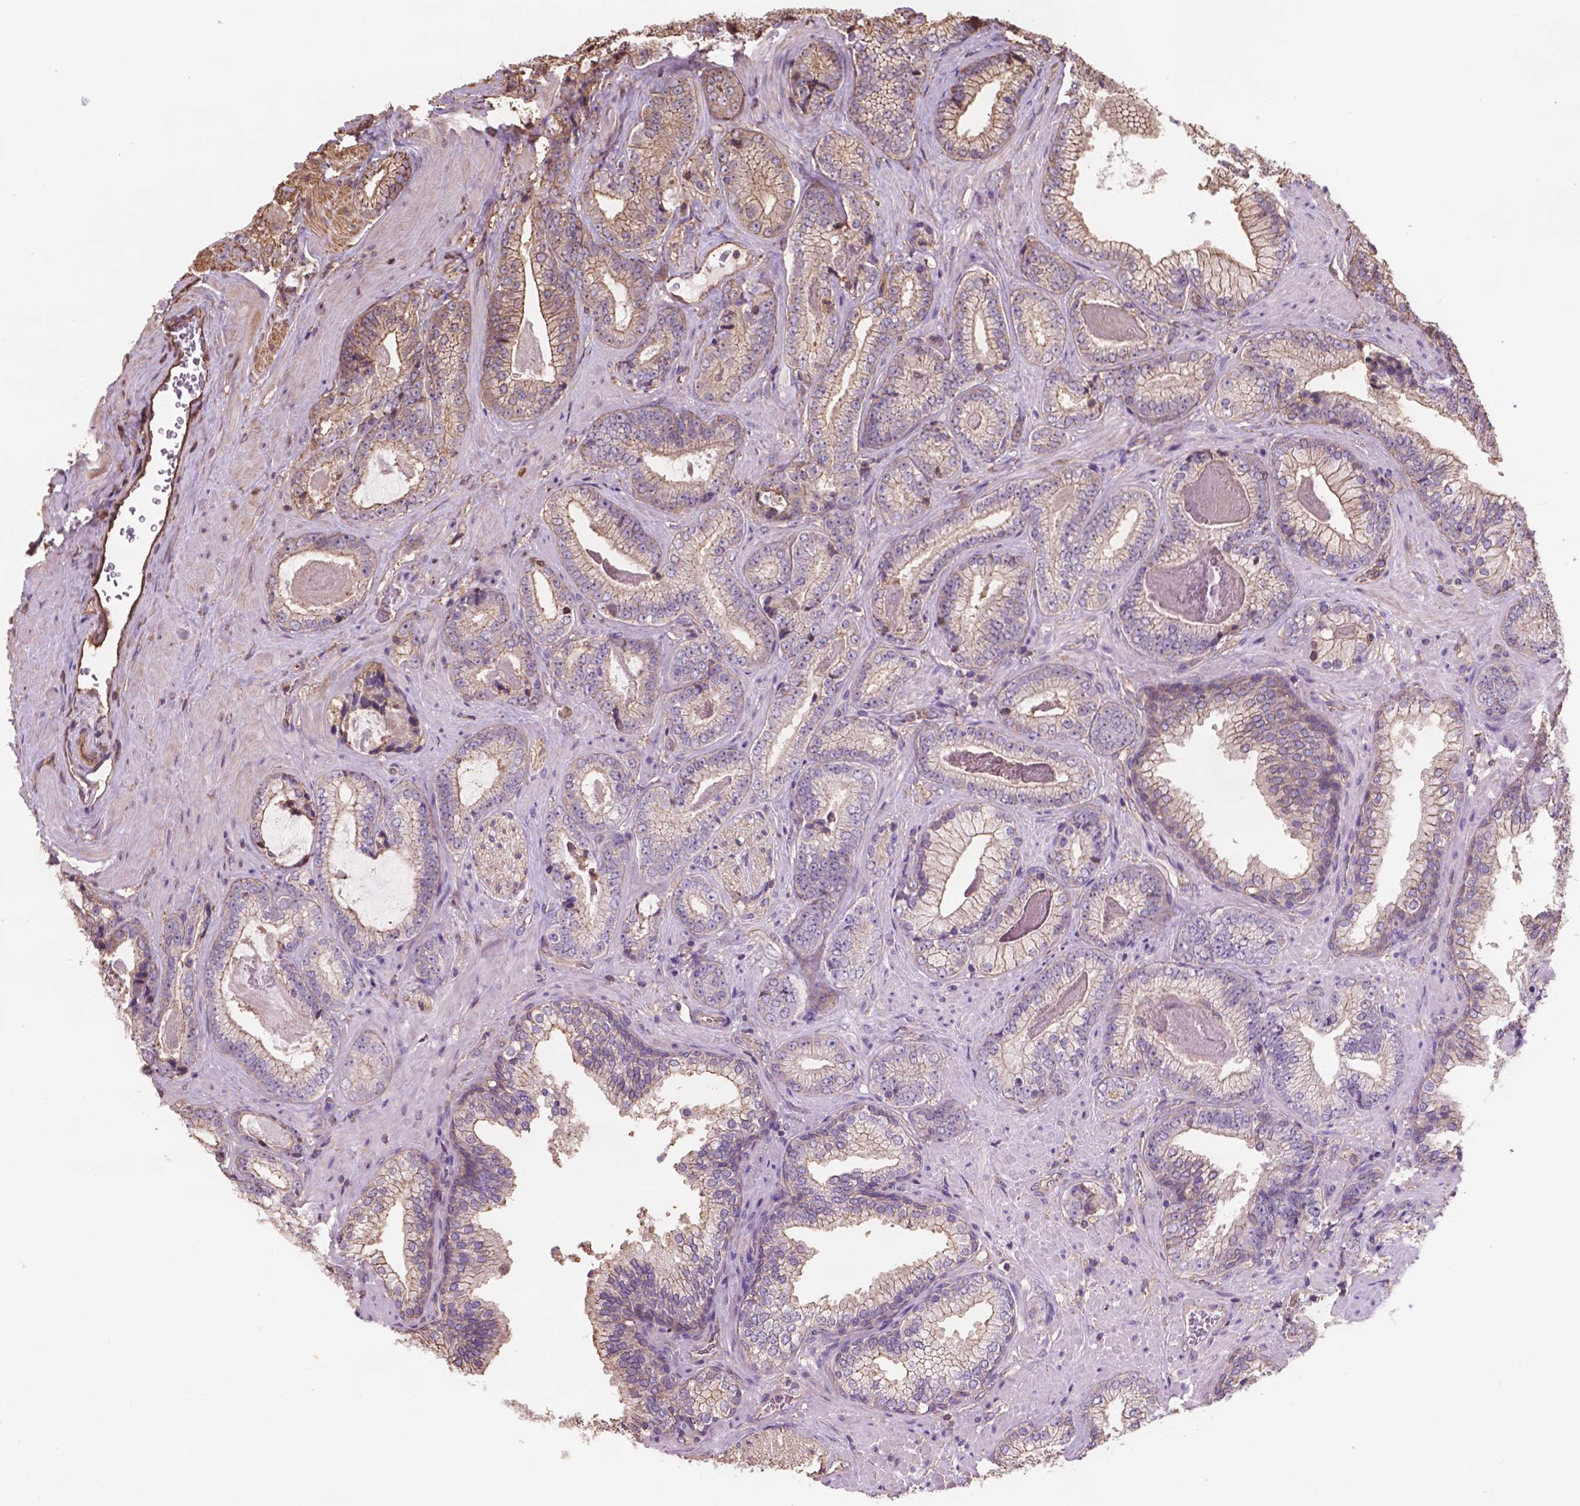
{"staining": {"intensity": "moderate", "quantity": ">75%", "location": "cytoplasmic/membranous"}, "tissue": "prostate cancer", "cell_type": "Tumor cells", "image_type": "cancer", "snomed": [{"axis": "morphology", "description": "Adenocarcinoma, Low grade"}, {"axis": "topography", "description": "Prostate"}], "caption": "The immunohistochemical stain highlights moderate cytoplasmic/membranous staining in tumor cells of prostate cancer tissue.", "gene": "NIPA2", "patient": {"sex": "male", "age": 61}}